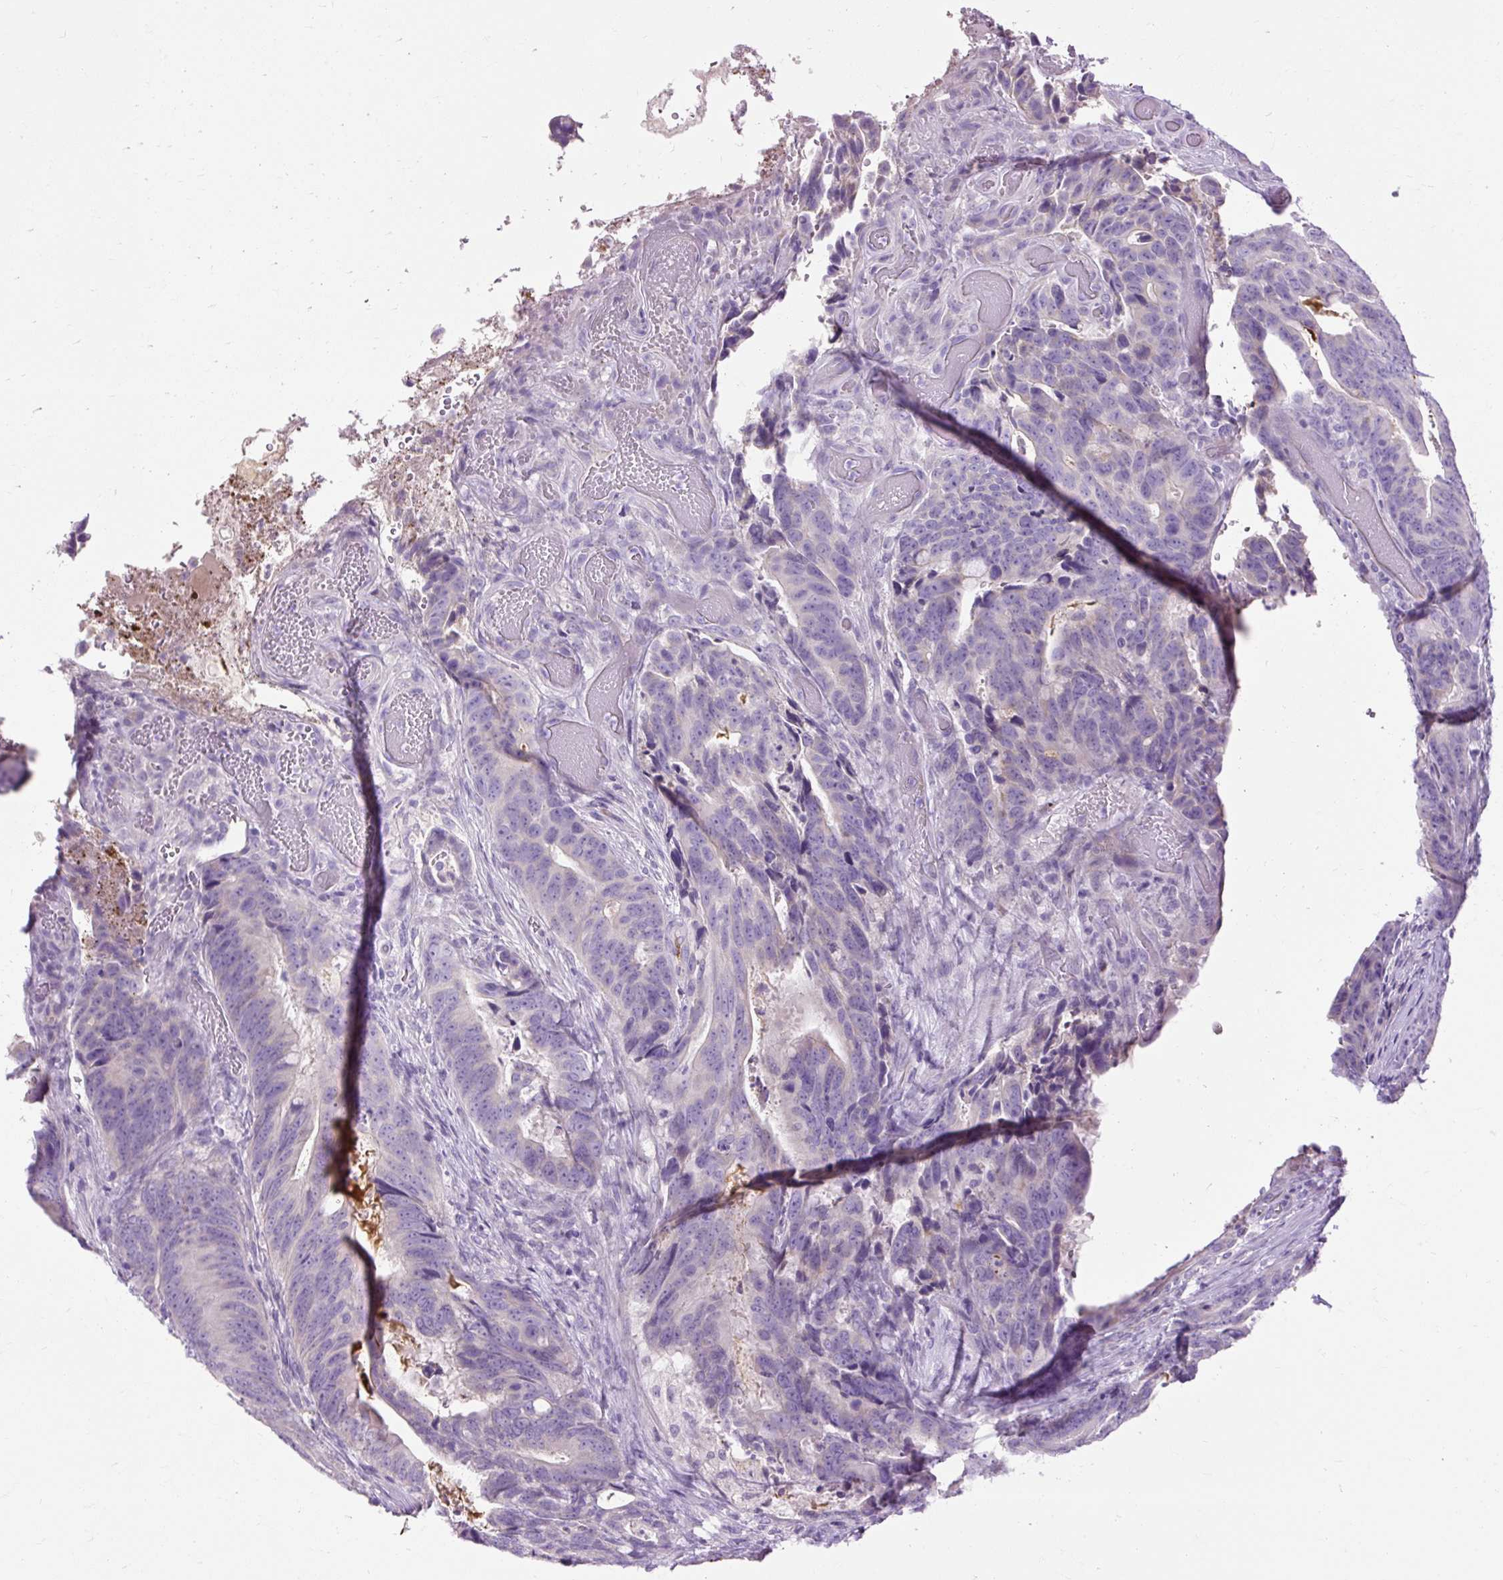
{"staining": {"intensity": "negative", "quantity": "none", "location": "none"}, "tissue": "colorectal cancer", "cell_type": "Tumor cells", "image_type": "cancer", "snomed": [{"axis": "morphology", "description": "Adenocarcinoma, NOS"}, {"axis": "topography", "description": "Colon"}], "caption": "The photomicrograph exhibits no significant expression in tumor cells of adenocarcinoma (colorectal).", "gene": "ARRDC2", "patient": {"sex": "female", "age": 82}}